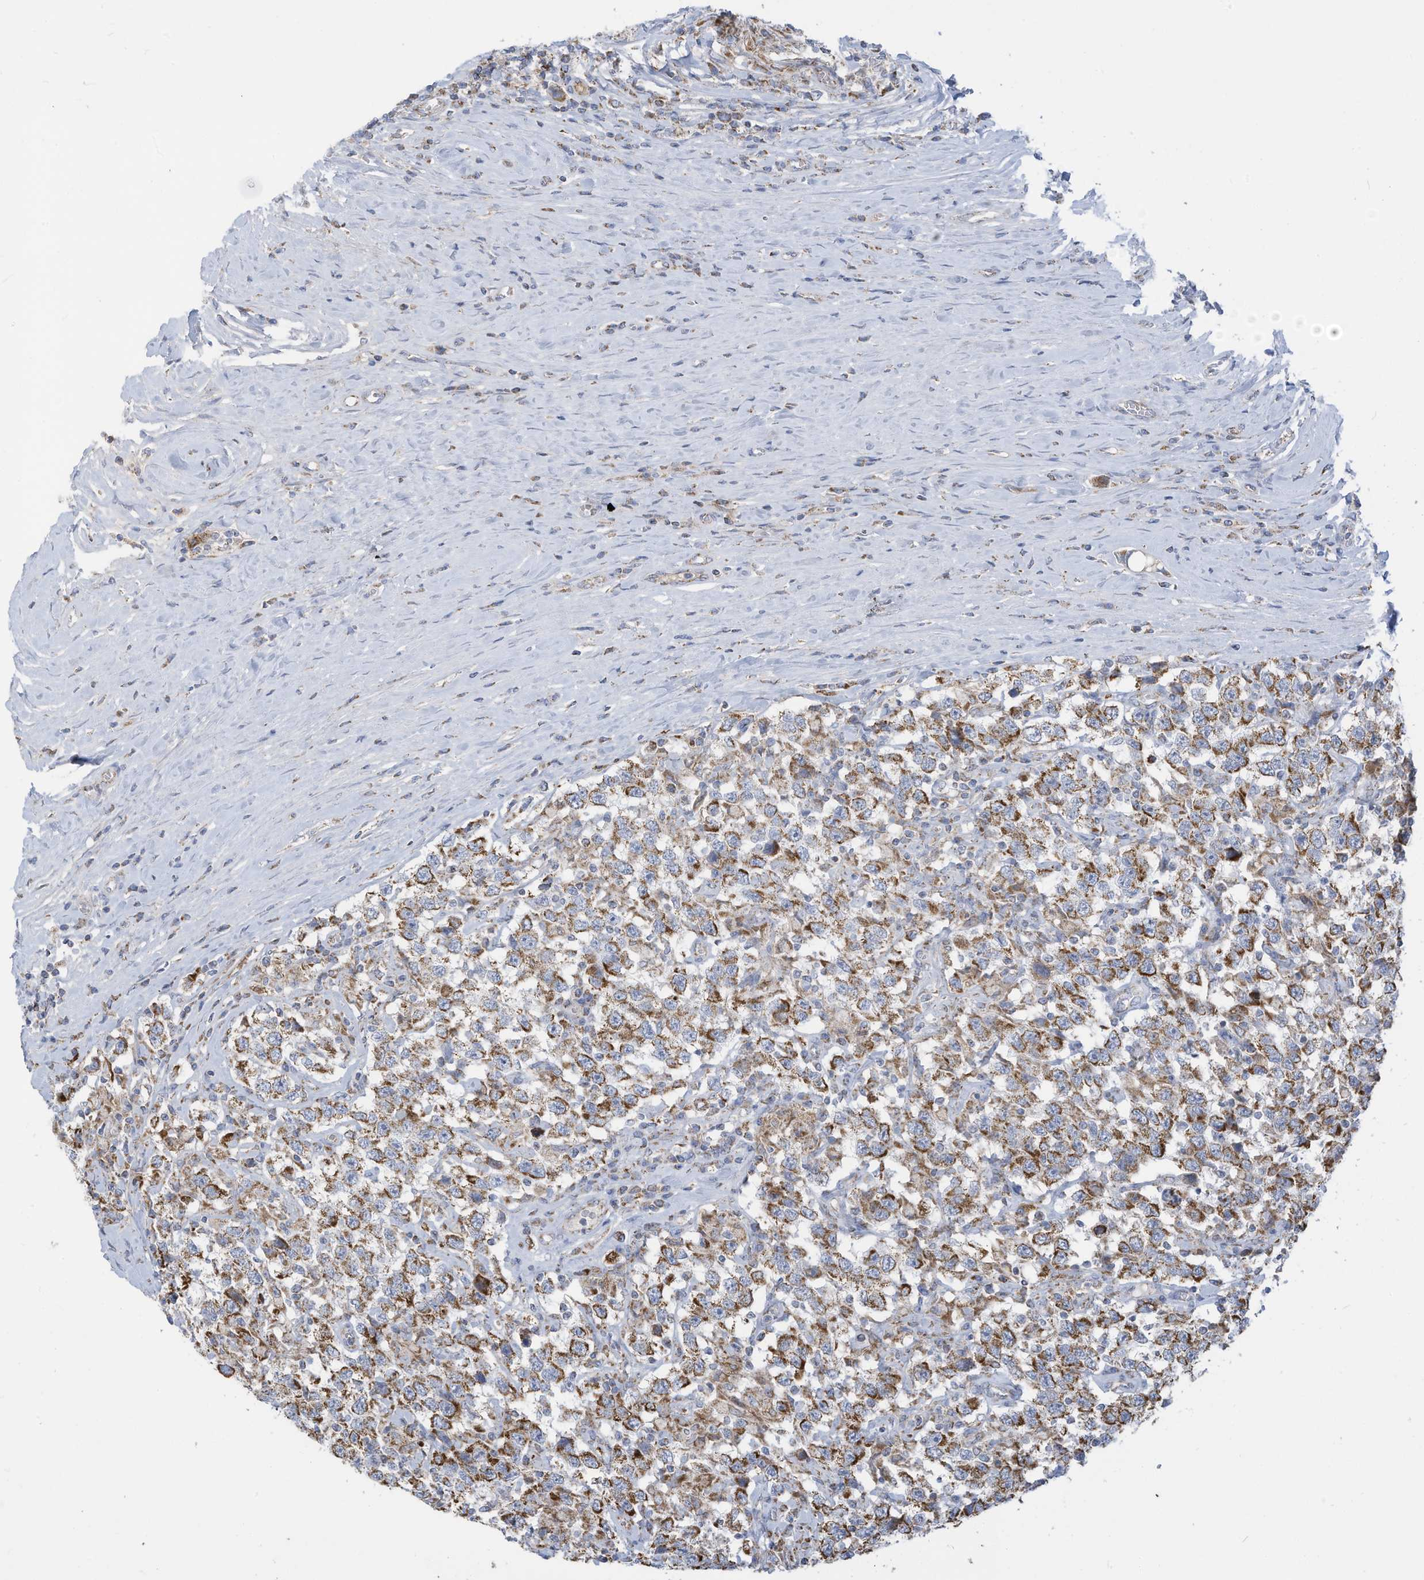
{"staining": {"intensity": "moderate", "quantity": ">75%", "location": "cytoplasmic/membranous"}, "tissue": "testis cancer", "cell_type": "Tumor cells", "image_type": "cancer", "snomed": [{"axis": "morphology", "description": "Seminoma, NOS"}, {"axis": "topography", "description": "Testis"}], "caption": "Immunohistochemistry (IHC) (DAB (3,3'-diaminobenzidine)) staining of testis cancer (seminoma) reveals moderate cytoplasmic/membranous protein expression in approximately >75% of tumor cells.", "gene": "NLN", "patient": {"sex": "male", "age": 41}}